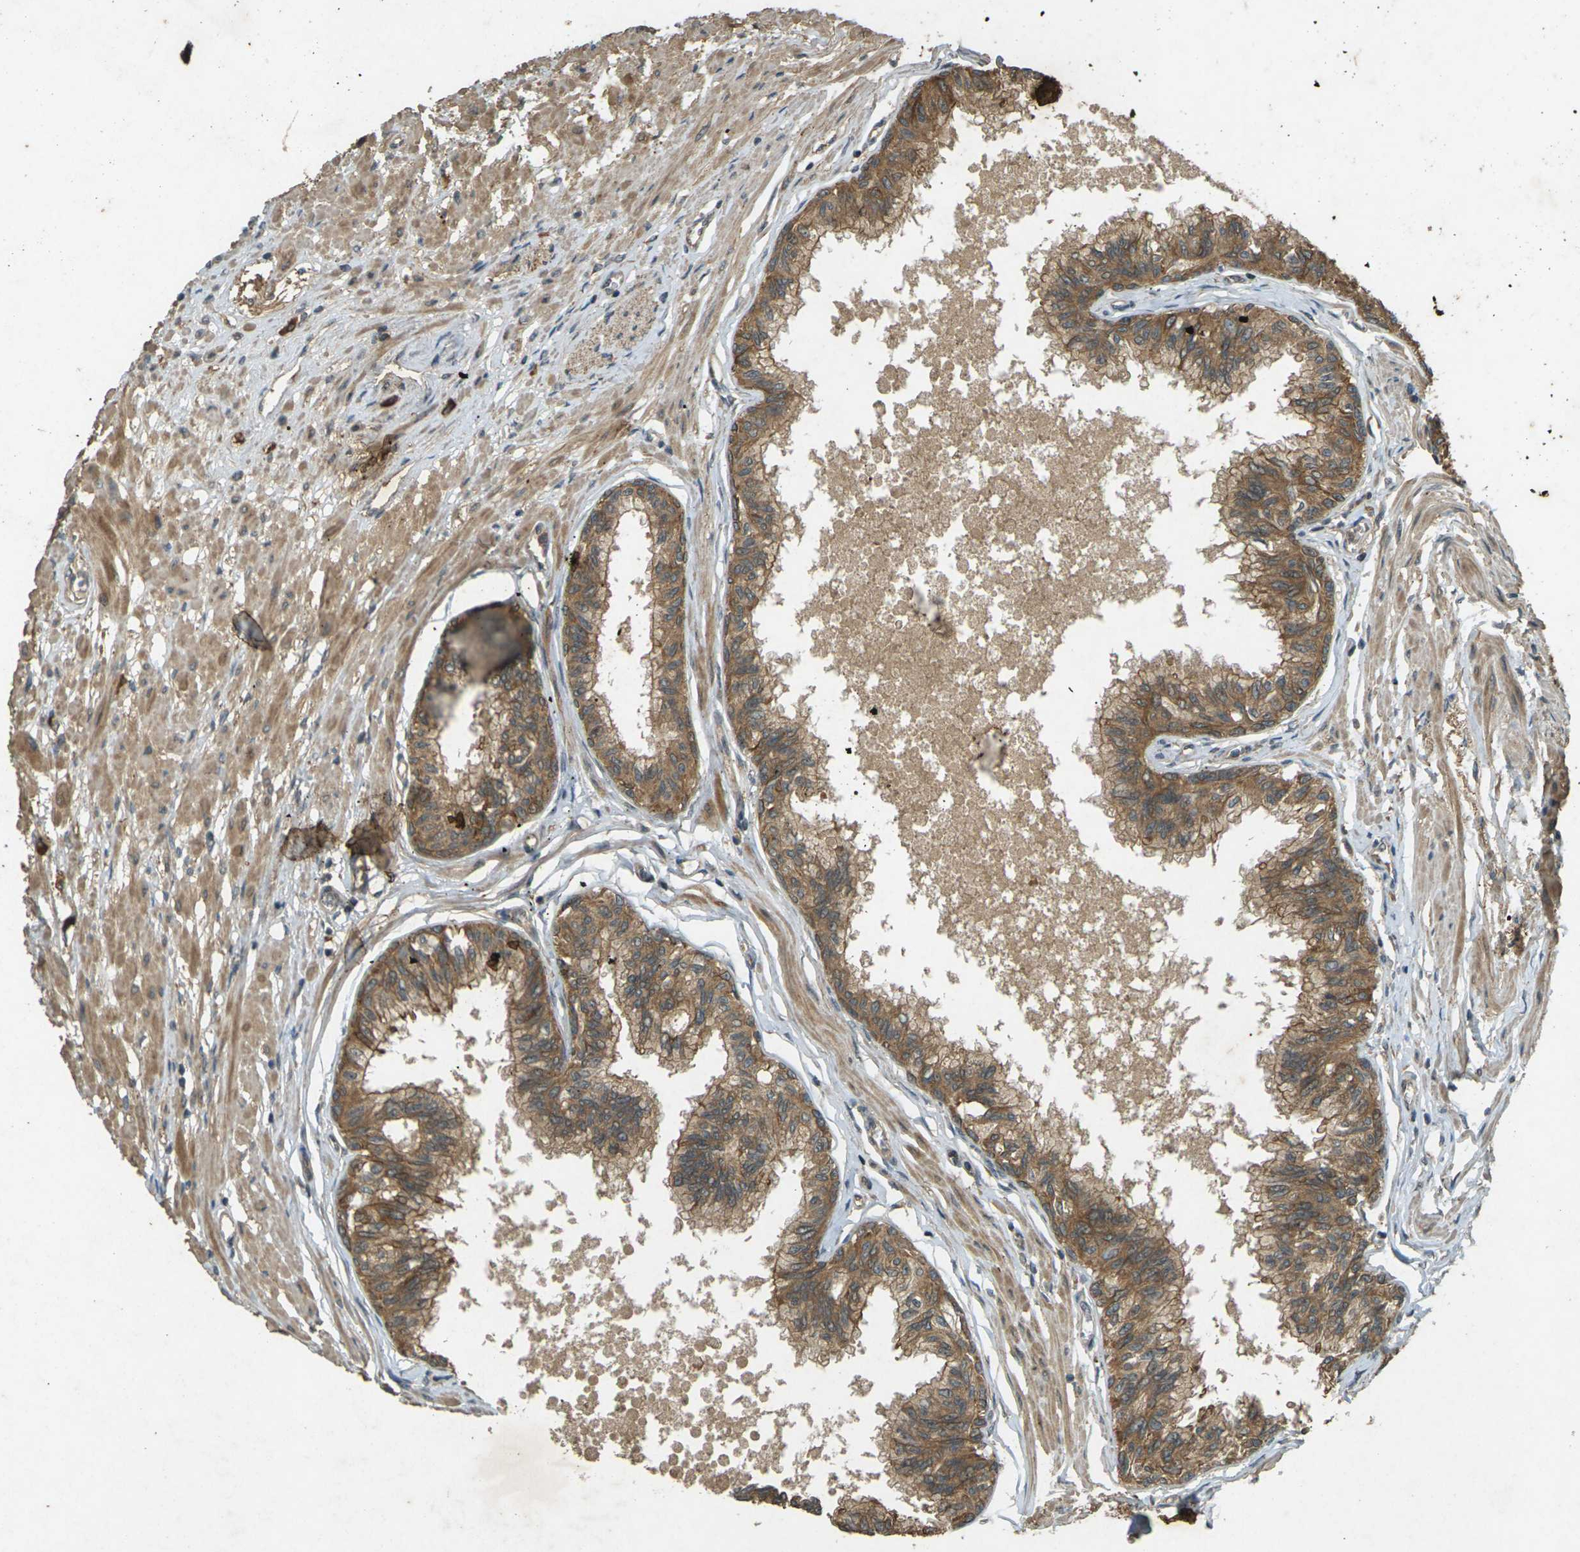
{"staining": {"intensity": "strong", "quantity": ">75%", "location": "cytoplasmic/membranous"}, "tissue": "prostate", "cell_type": "Glandular cells", "image_type": "normal", "snomed": [{"axis": "morphology", "description": "Normal tissue, NOS"}, {"axis": "topography", "description": "Prostate"}, {"axis": "topography", "description": "Seminal veicle"}], "caption": "Brown immunohistochemical staining in normal human prostate reveals strong cytoplasmic/membranous expression in about >75% of glandular cells. (Brightfield microscopy of DAB IHC at high magnification).", "gene": "TAP1", "patient": {"sex": "male", "age": 60}}